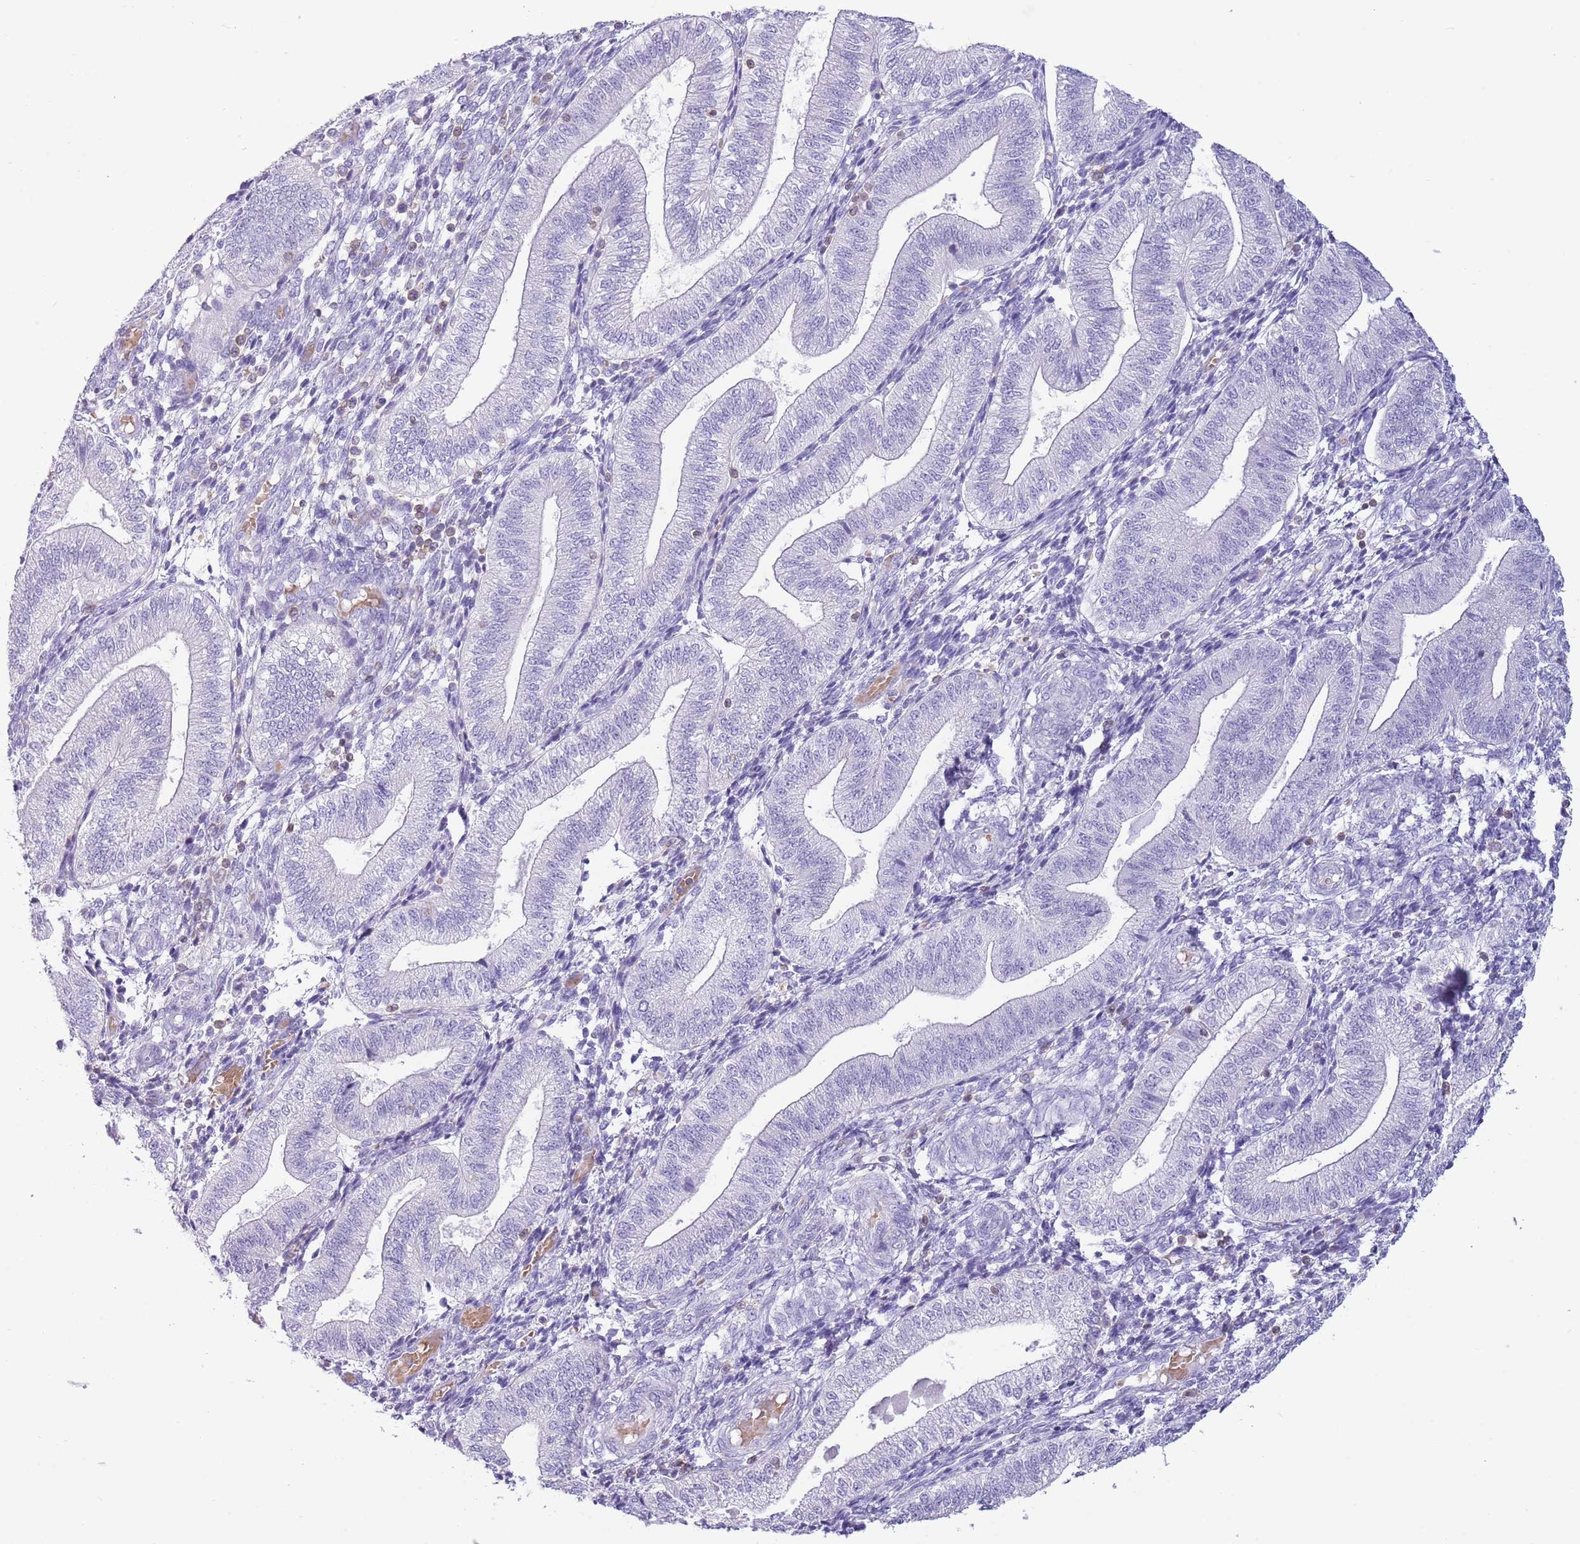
{"staining": {"intensity": "negative", "quantity": "none", "location": "none"}, "tissue": "endometrium", "cell_type": "Cells in endometrial stroma", "image_type": "normal", "snomed": [{"axis": "morphology", "description": "Normal tissue, NOS"}, {"axis": "topography", "description": "Endometrium"}], "caption": "Cells in endometrial stroma show no significant positivity in benign endometrium. (IHC, brightfield microscopy, high magnification).", "gene": "OR4Q3", "patient": {"sex": "female", "age": 34}}